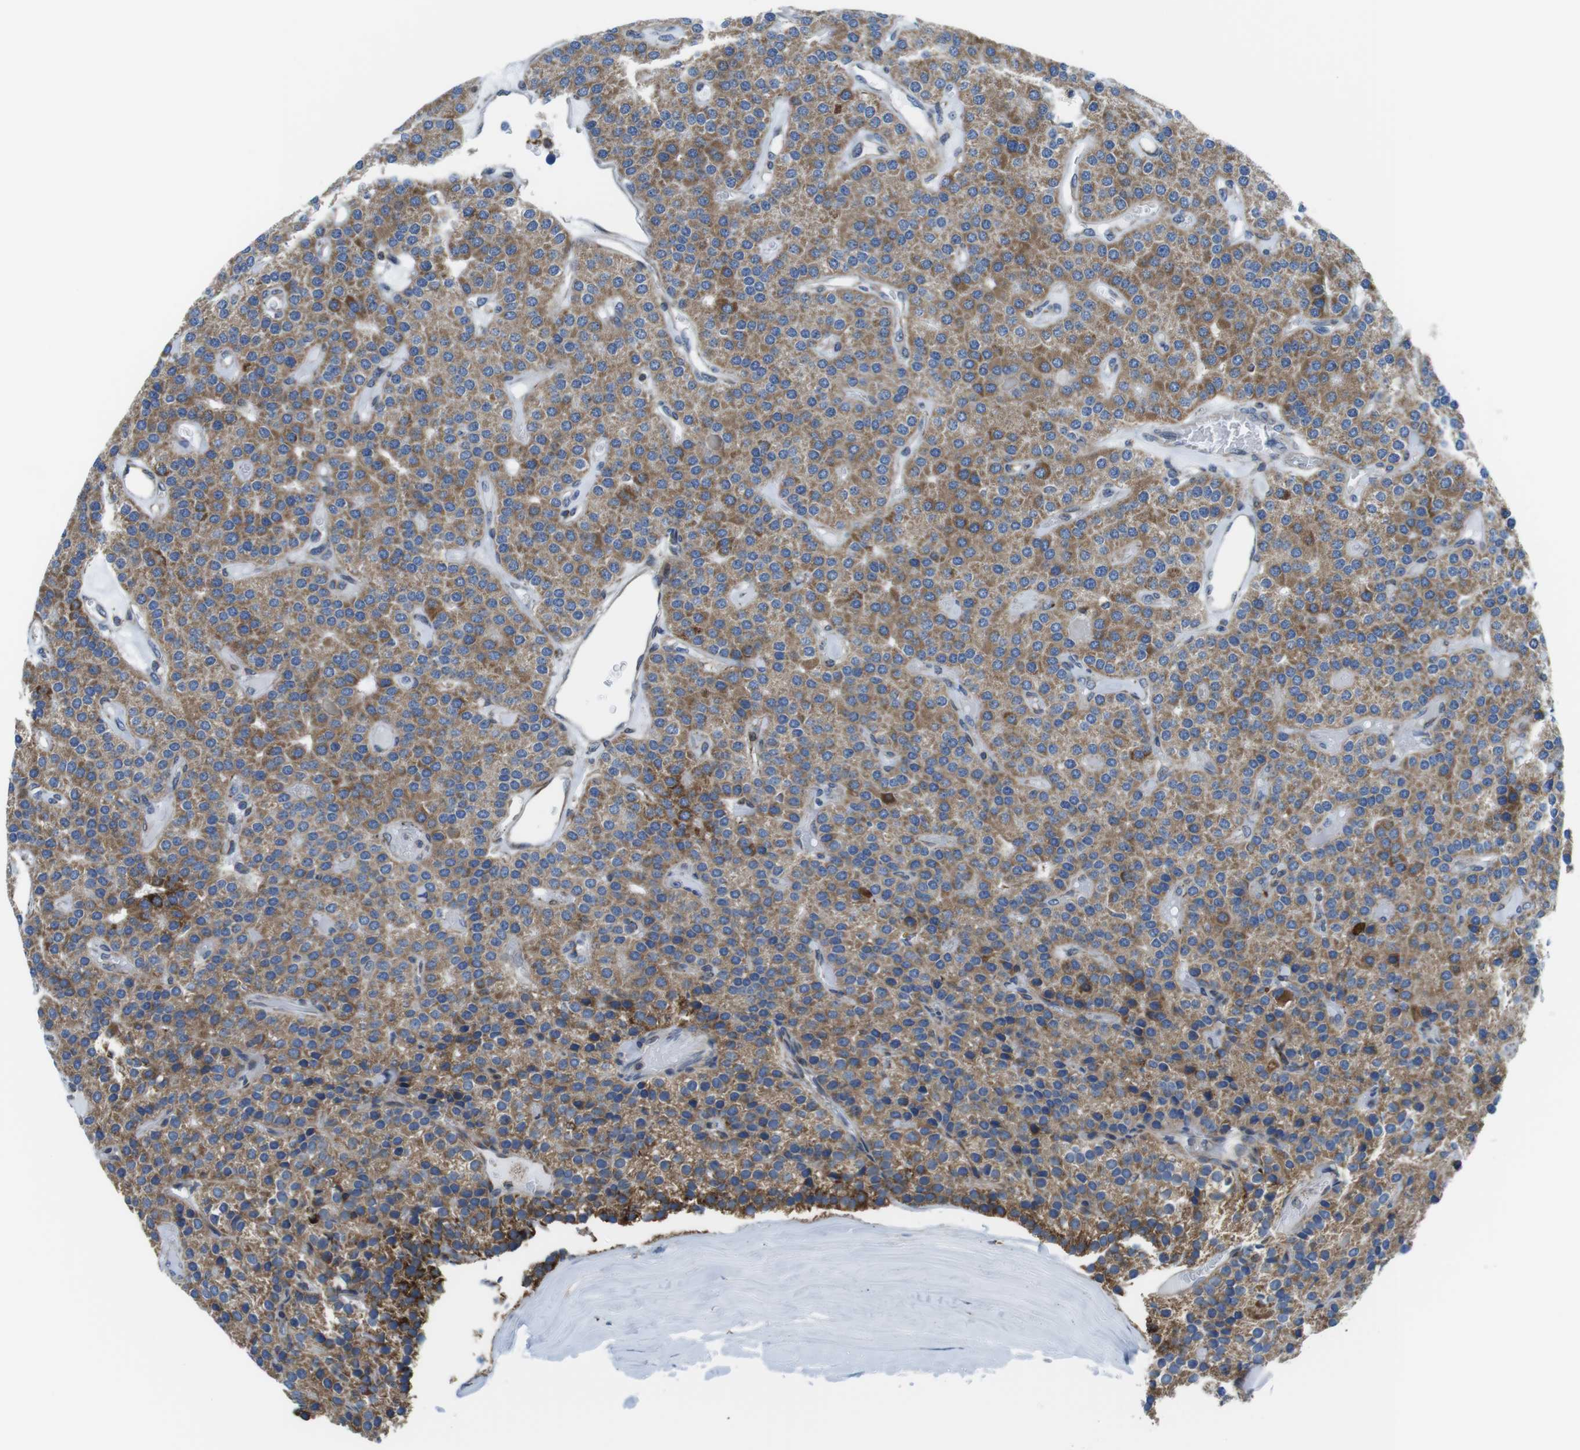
{"staining": {"intensity": "moderate", "quantity": ">75%", "location": "cytoplasmic/membranous"}, "tissue": "parathyroid gland", "cell_type": "Glandular cells", "image_type": "normal", "snomed": [{"axis": "morphology", "description": "Normal tissue, NOS"}, {"axis": "morphology", "description": "Adenoma, NOS"}, {"axis": "topography", "description": "Parathyroid gland"}], "caption": "The immunohistochemical stain labels moderate cytoplasmic/membranous staining in glandular cells of normal parathyroid gland.", "gene": "KCNE3", "patient": {"sex": "female", "age": 86}}